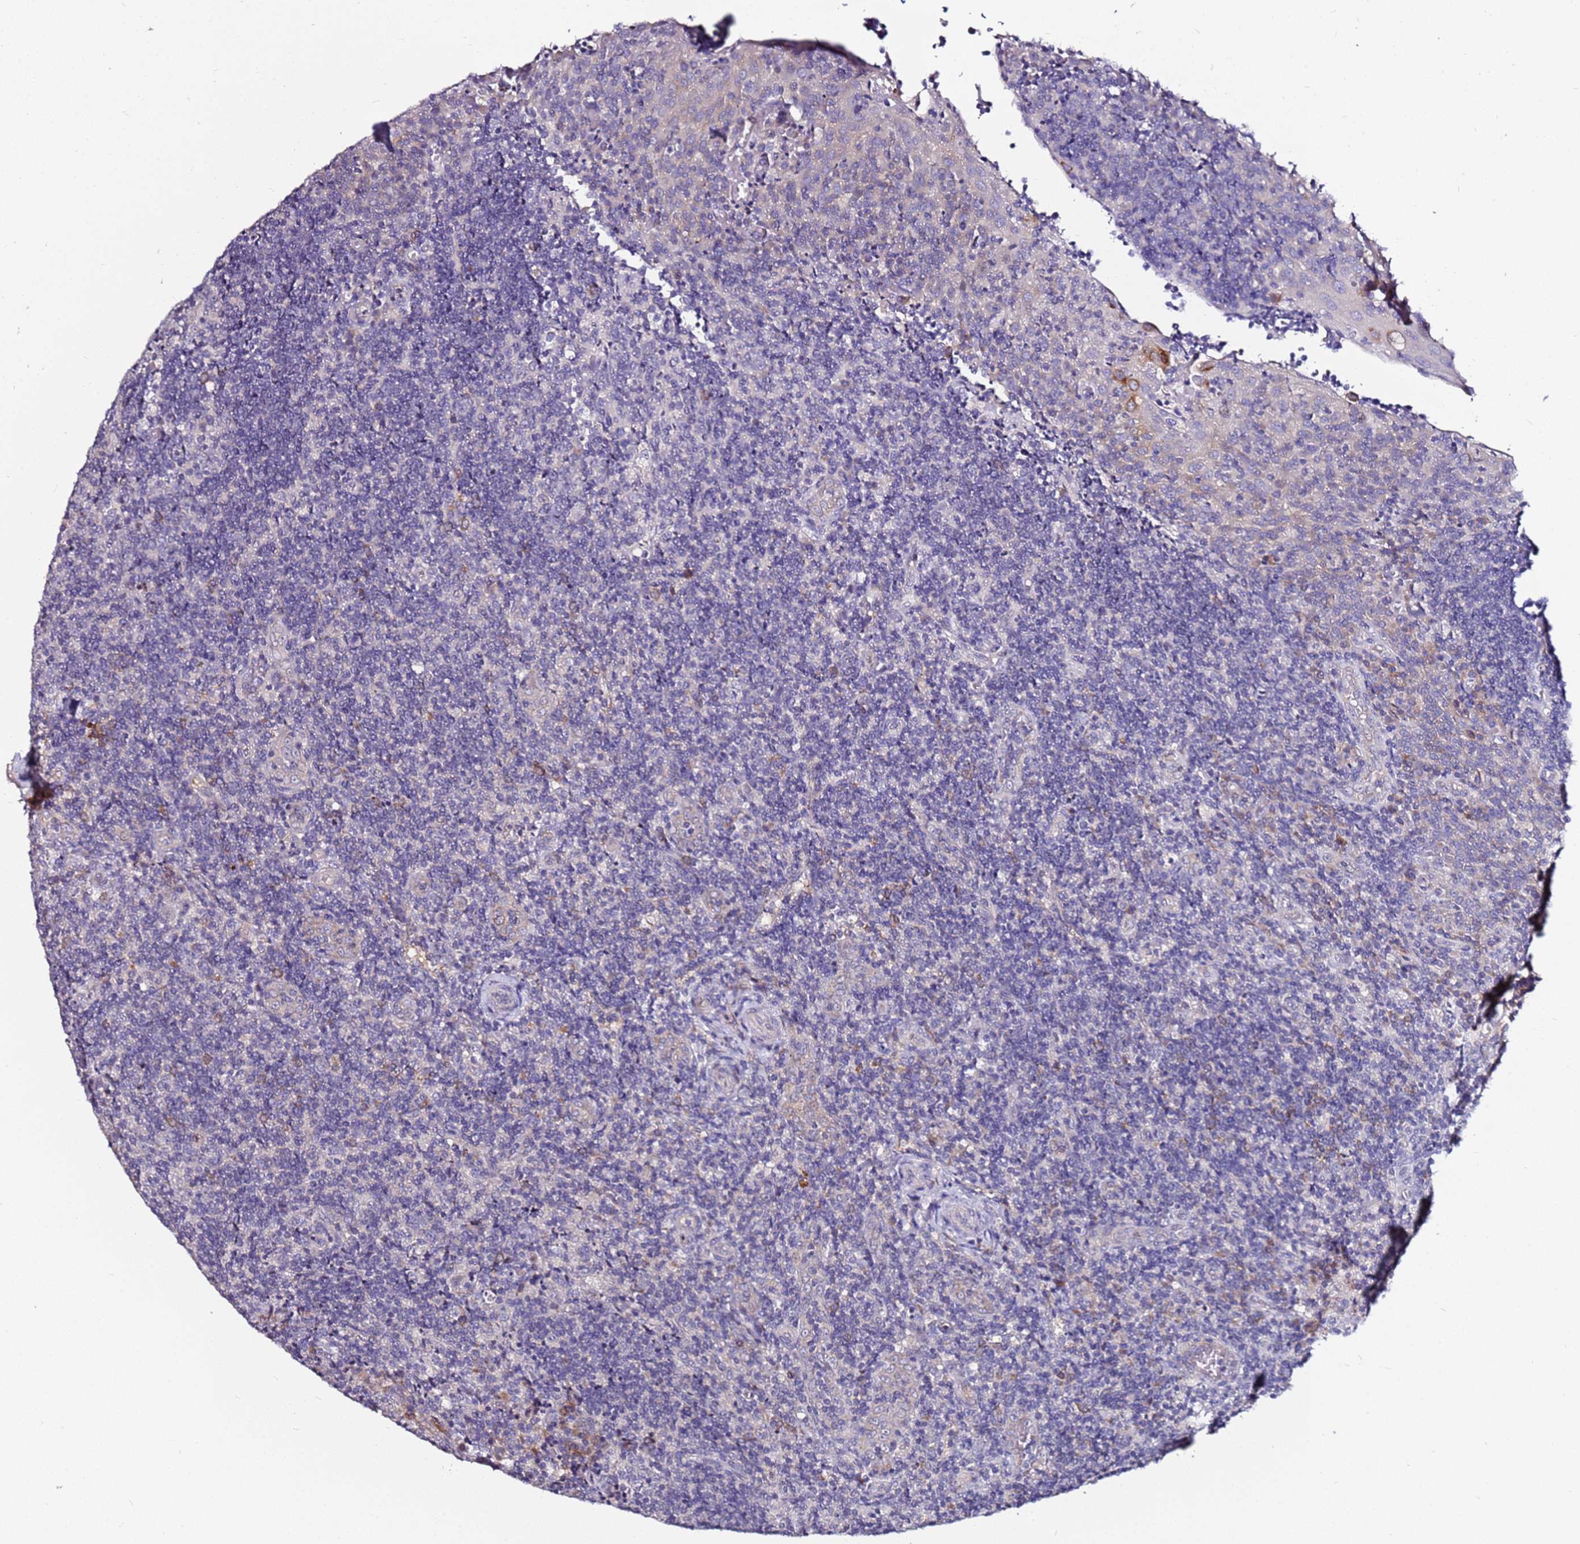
{"staining": {"intensity": "moderate", "quantity": "<25%", "location": "cytoplasmic/membranous"}, "tissue": "tonsil", "cell_type": "Germinal center cells", "image_type": "normal", "snomed": [{"axis": "morphology", "description": "Normal tissue, NOS"}, {"axis": "topography", "description": "Tonsil"}], "caption": "IHC photomicrograph of benign tonsil: tonsil stained using IHC demonstrates low levels of moderate protein expression localized specifically in the cytoplasmic/membranous of germinal center cells, appearing as a cytoplasmic/membranous brown color.", "gene": "SRRM5", "patient": {"sex": "male", "age": 17}}